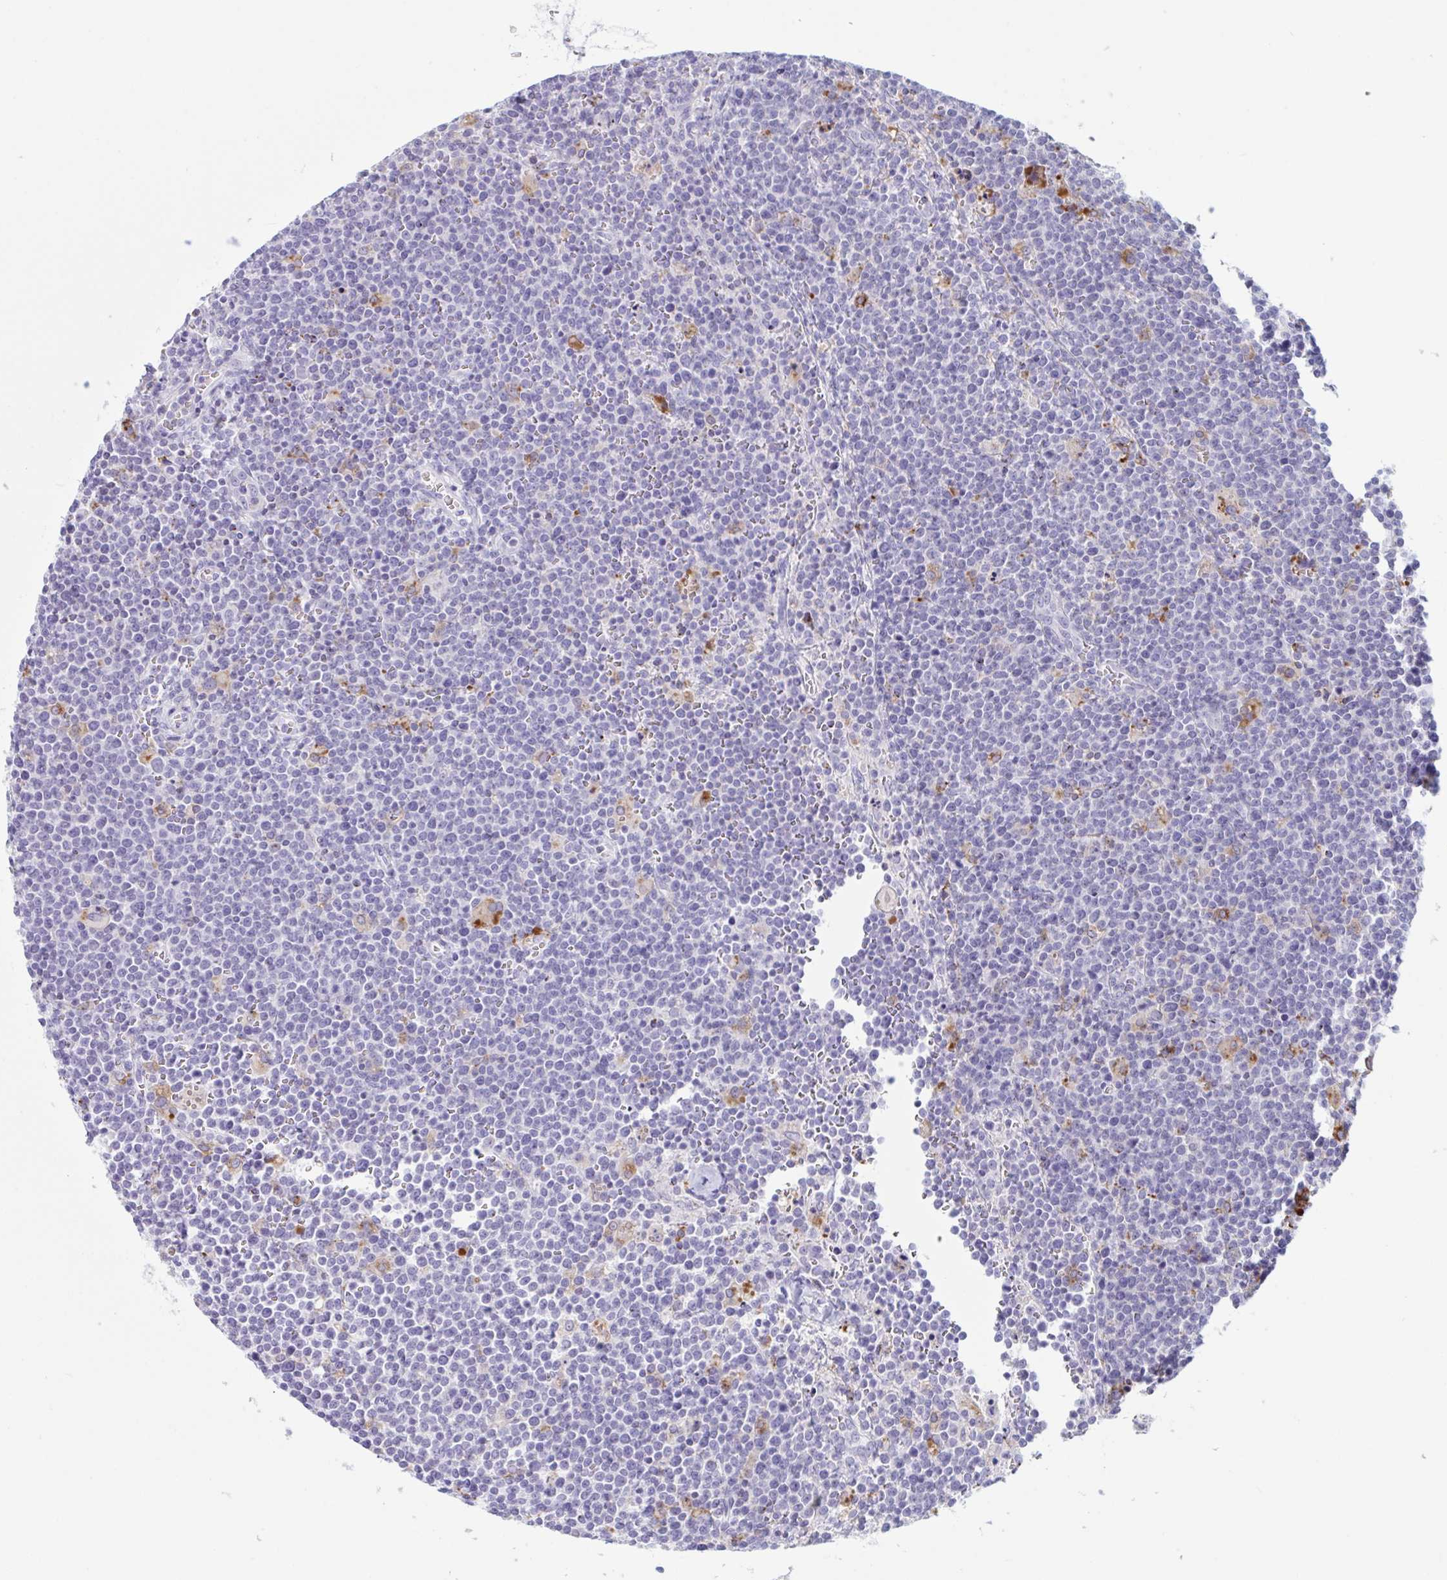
{"staining": {"intensity": "negative", "quantity": "none", "location": "none"}, "tissue": "lymphoma", "cell_type": "Tumor cells", "image_type": "cancer", "snomed": [{"axis": "morphology", "description": "Malignant lymphoma, non-Hodgkin's type, High grade"}, {"axis": "topography", "description": "Lymph node"}], "caption": "Human high-grade malignant lymphoma, non-Hodgkin's type stained for a protein using immunohistochemistry (IHC) shows no positivity in tumor cells.", "gene": "XCL1", "patient": {"sex": "male", "age": 61}}